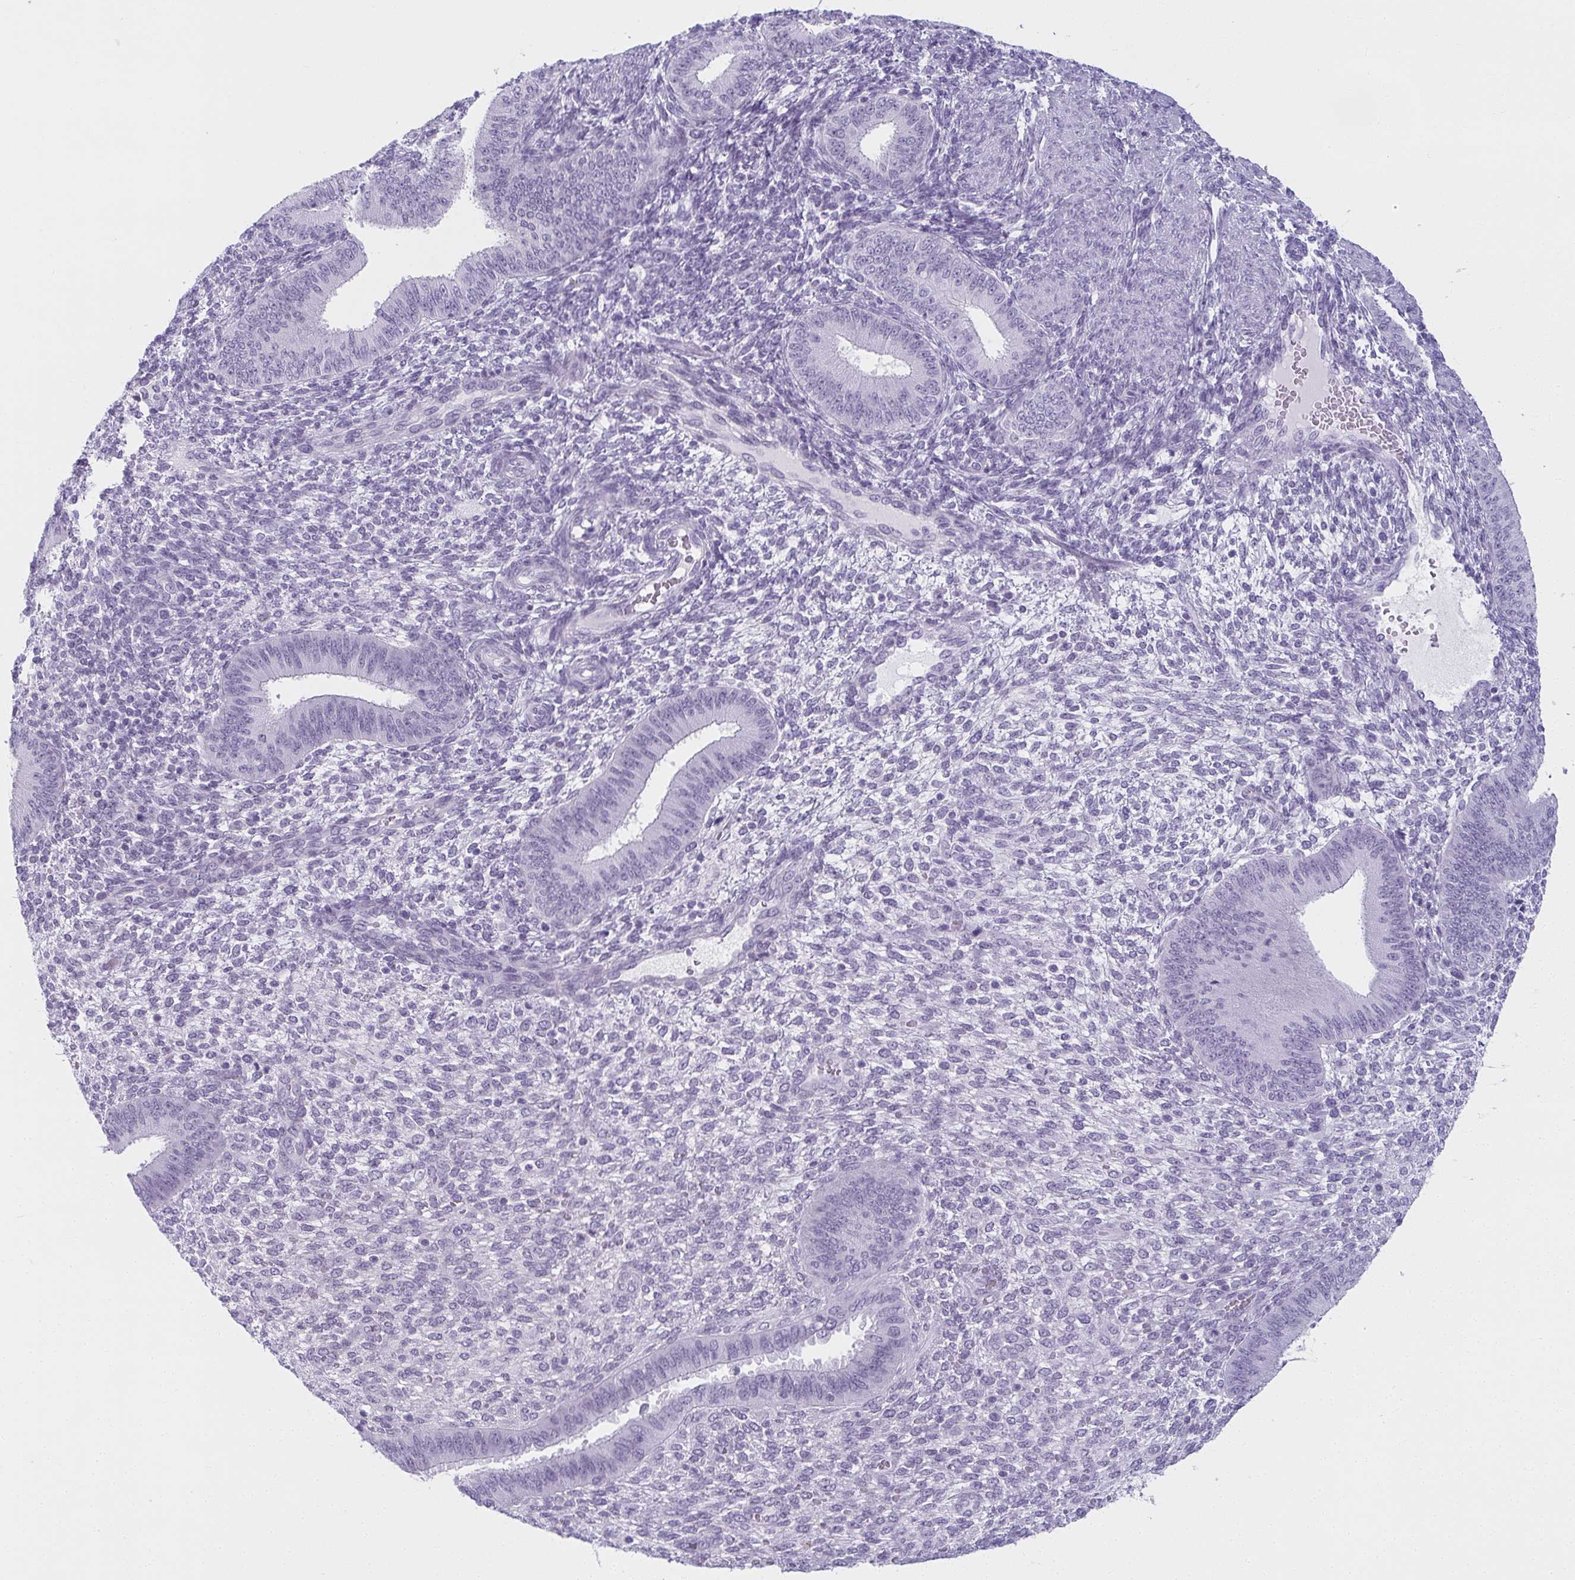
{"staining": {"intensity": "negative", "quantity": "none", "location": "none"}, "tissue": "endometrium", "cell_type": "Cells in endometrial stroma", "image_type": "normal", "snomed": [{"axis": "morphology", "description": "Normal tissue, NOS"}, {"axis": "topography", "description": "Endometrium"}], "caption": "Human endometrium stained for a protein using IHC reveals no staining in cells in endometrial stroma.", "gene": "MOBP", "patient": {"sex": "female", "age": 39}}